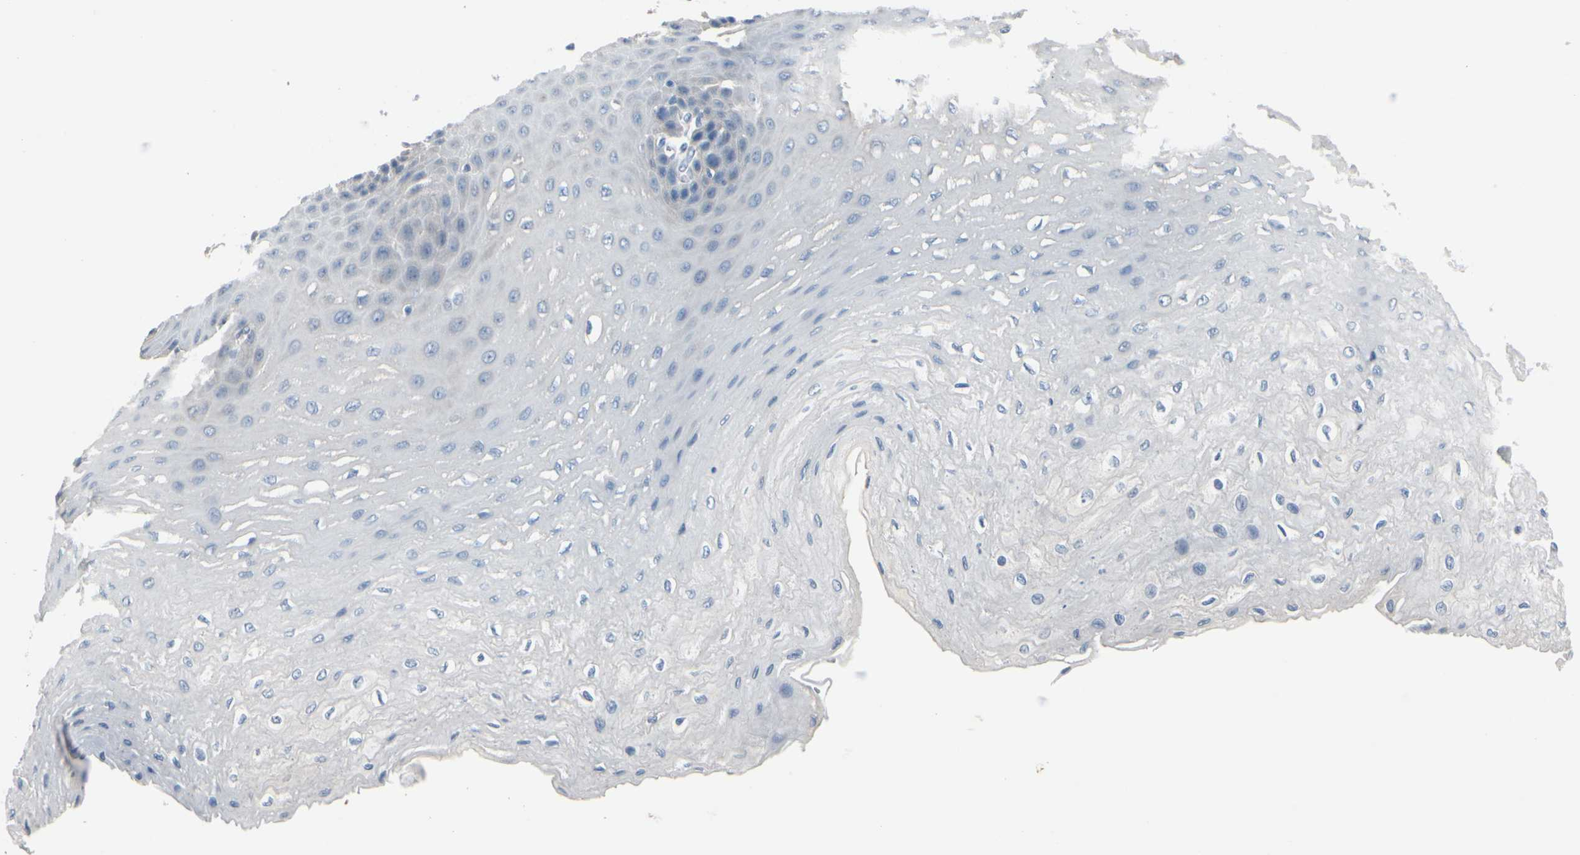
{"staining": {"intensity": "negative", "quantity": "none", "location": "none"}, "tissue": "esophagus", "cell_type": "Squamous epithelial cells", "image_type": "normal", "snomed": [{"axis": "morphology", "description": "Normal tissue, NOS"}, {"axis": "topography", "description": "Esophagus"}], "caption": "The IHC photomicrograph has no significant expression in squamous epithelial cells of esophagus.", "gene": "PGR", "patient": {"sex": "female", "age": 72}}